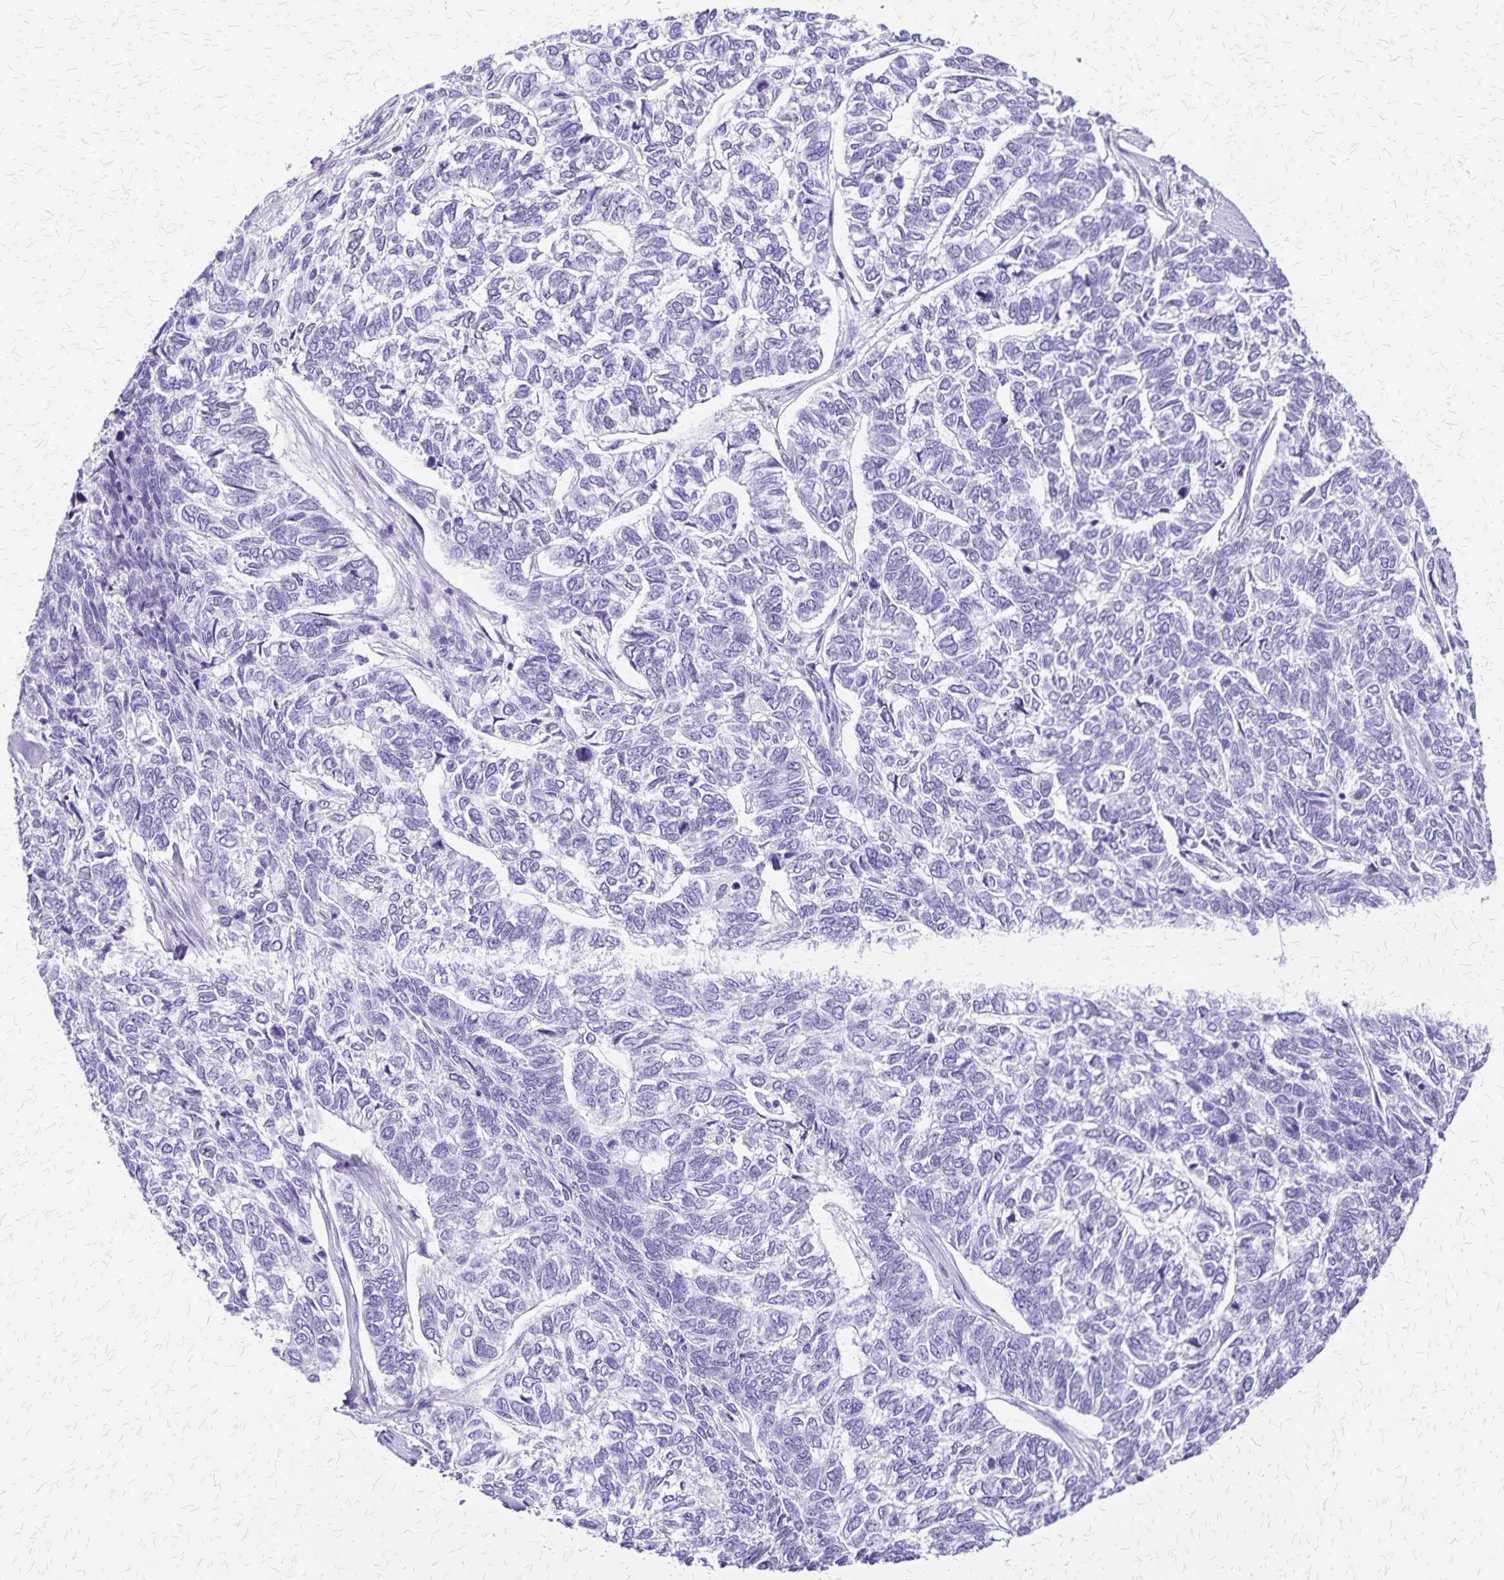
{"staining": {"intensity": "negative", "quantity": "none", "location": "none"}, "tissue": "skin cancer", "cell_type": "Tumor cells", "image_type": "cancer", "snomed": [{"axis": "morphology", "description": "Basal cell carcinoma"}, {"axis": "topography", "description": "Skin"}], "caption": "There is no significant staining in tumor cells of basal cell carcinoma (skin).", "gene": "SLC13A2", "patient": {"sex": "female", "age": 65}}